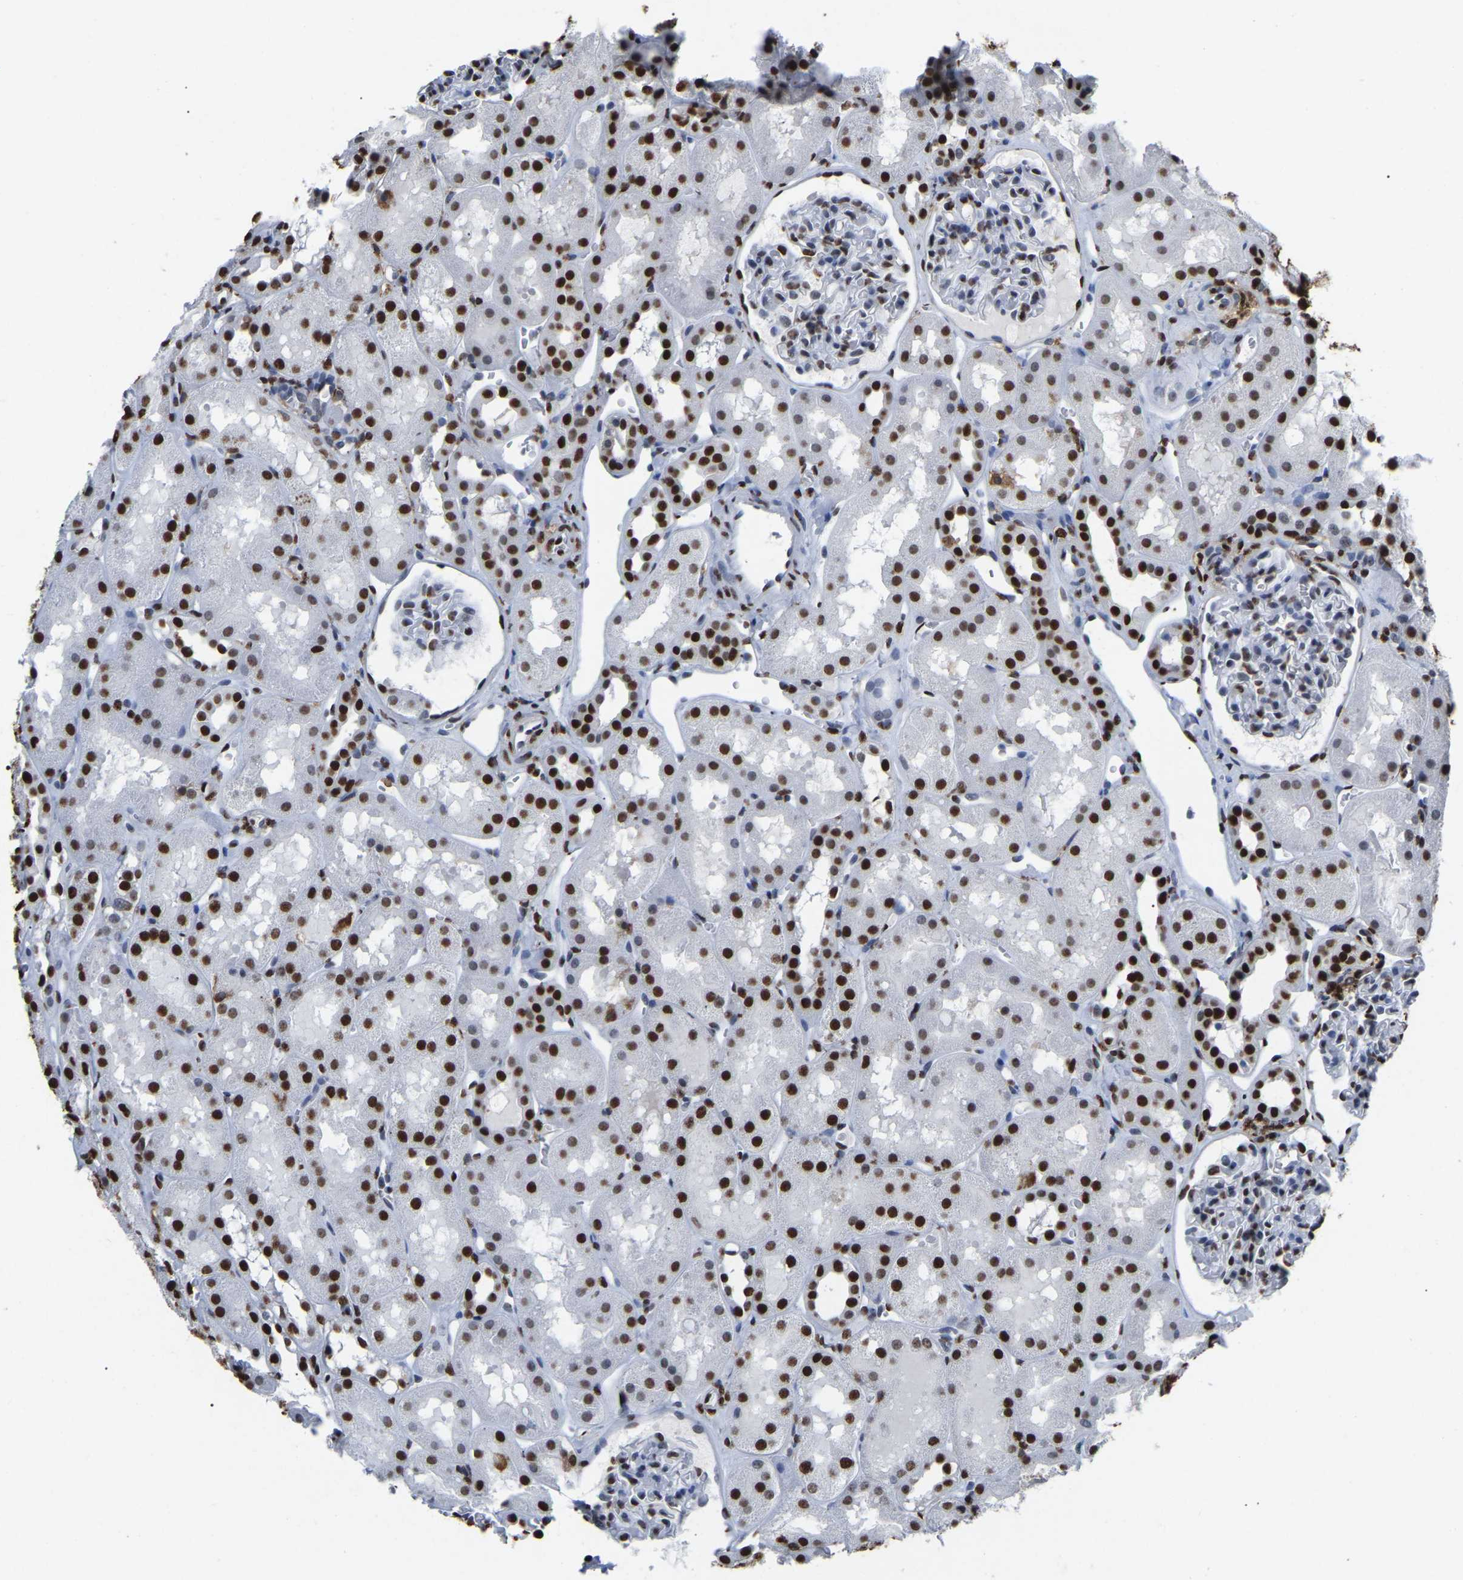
{"staining": {"intensity": "strong", "quantity": "25%-75%", "location": "nuclear"}, "tissue": "kidney", "cell_type": "Cells in glomeruli", "image_type": "normal", "snomed": [{"axis": "morphology", "description": "Normal tissue, NOS"}, {"axis": "topography", "description": "Kidney"}, {"axis": "topography", "description": "Urinary bladder"}], "caption": "Protein staining of unremarkable kidney demonstrates strong nuclear staining in approximately 25%-75% of cells in glomeruli.", "gene": "RBL2", "patient": {"sex": "male", "age": 16}}